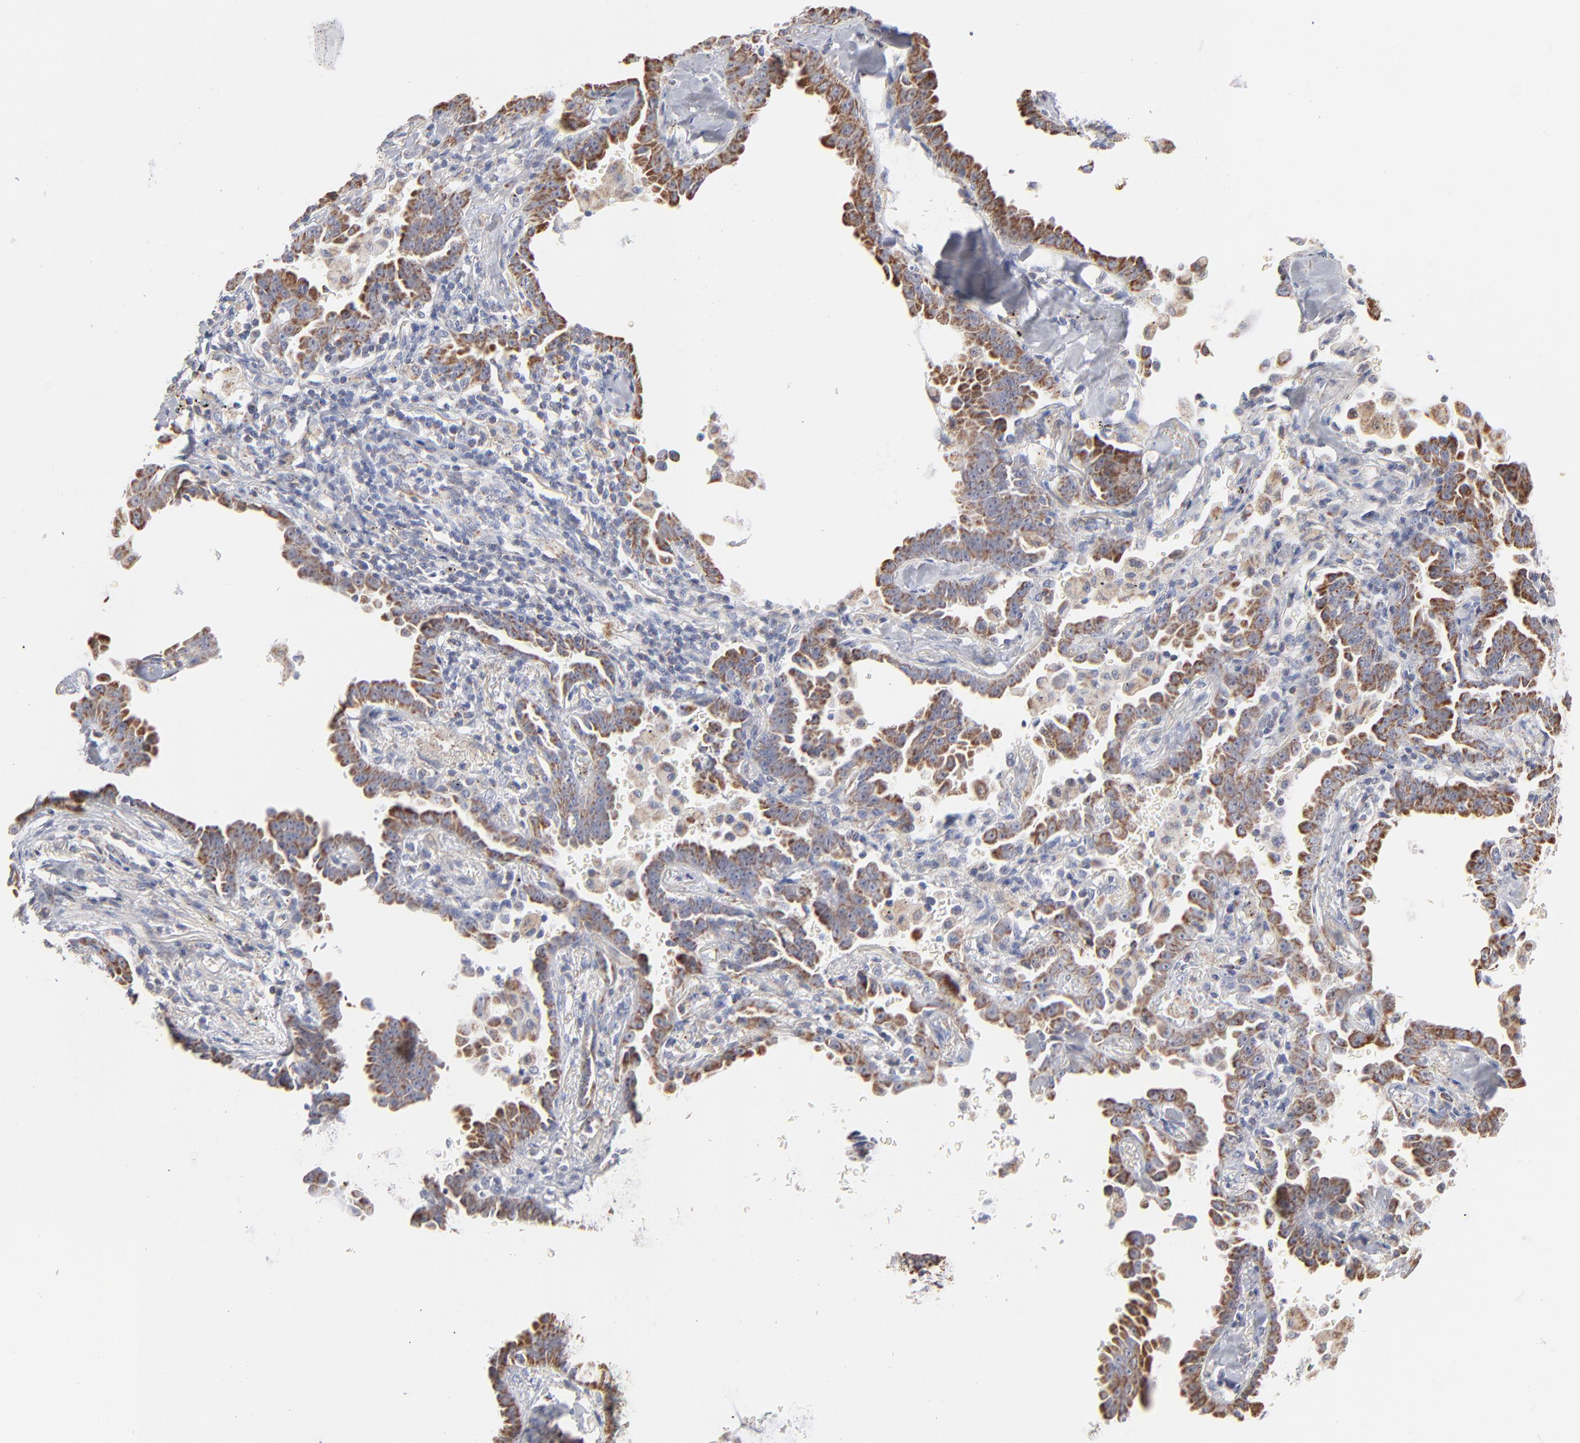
{"staining": {"intensity": "strong", "quantity": ">75%", "location": "cytoplasmic/membranous"}, "tissue": "lung cancer", "cell_type": "Tumor cells", "image_type": "cancer", "snomed": [{"axis": "morphology", "description": "Adenocarcinoma, NOS"}, {"axis": "topography", "description": "Lung"}], "caption": "Adenocarcinoma (lung) tissue shows strong cytoplasmic/membranous staining in approximately >75% of tumor cells, visualized by immunohistochemistry.", "gene": "MRPL58", "patient": {"sex": "female", "age": 64}}